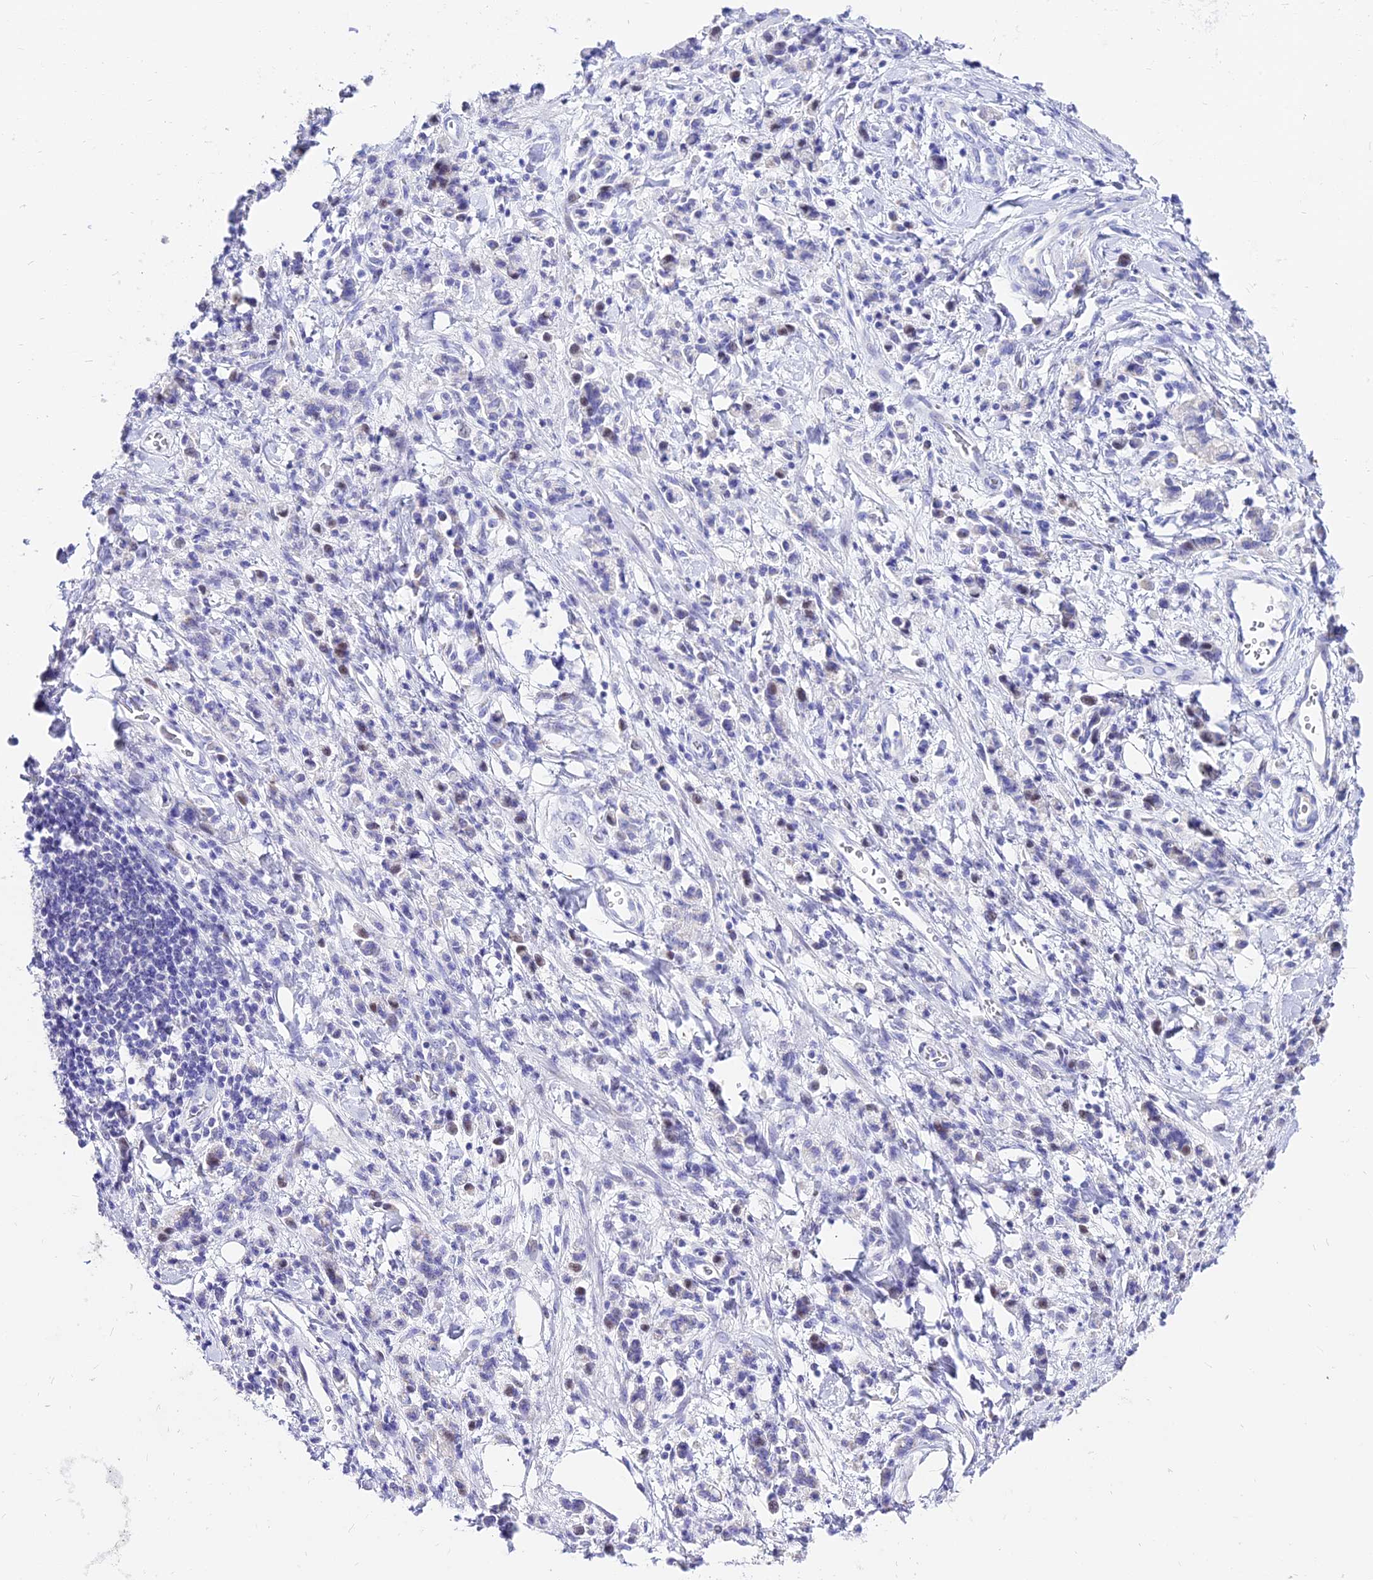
{"staining": {"intensity": "negative", "quantity": "none", "location": "none"}, "tissue": "stomach cancer", "cell_type": "Tumor cells", "image_type": "cancer", "snomed": [{"axis": "morphology", "description": "Adenocarcinoma, NOS"}, {"axis": "topography", "description": "Stomach"}], "caption": "Histopathology image shows no significant protein staining in tumor cells of stomach cancer. (Stains: DAB (3,3'-diaminobenzidine) immunohistochemistry (IHC) with hematoxylin counter stain, Microscopy: brightfield microscopy at high magnification).", "gene": "CARD18", "patient": {"sex": "male", "age": 76}}